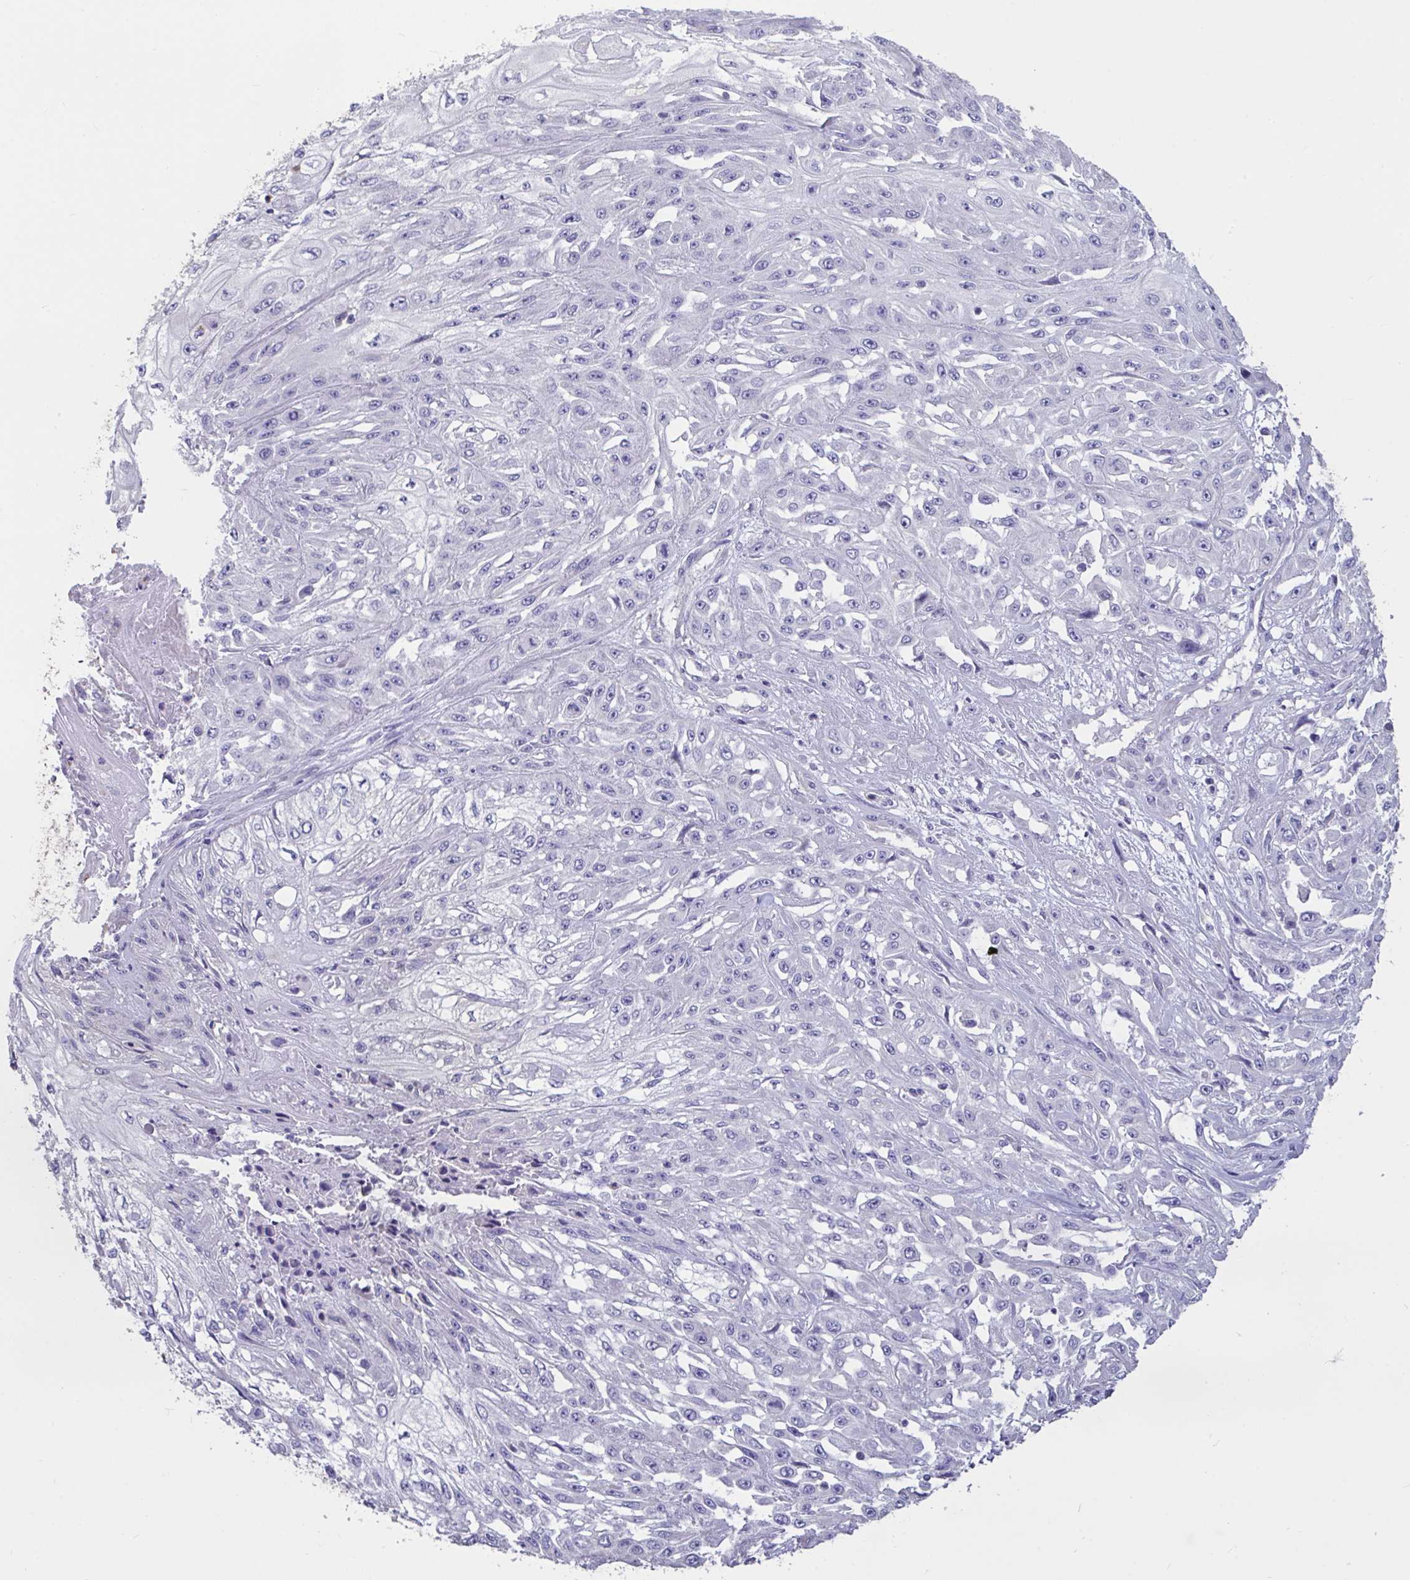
{"staining": {"intensity": "negative", "quantity": "none", "location": "none"}, "tissue": "skin cancer", "cell_type": "Tumor cells", "image_type": "cancer", "snomed": [{"axis": "morphology", "description": "Squamous cell carcinoma, NOS"}, {"axis": "morphology", "description": "Squamous cell carcinoma, metastatic, NOS"}, {"axis": "topography", "description": "Skin"}, {"axis": "topography", "description": "Lymph node"}], "caption": "This is an IHC image of metastatic squamous cell carcinoma (skin). There is no positivity in tumor cells.", "gene": "DDX39A", "patient": {"sex": "male", "age": 75}}